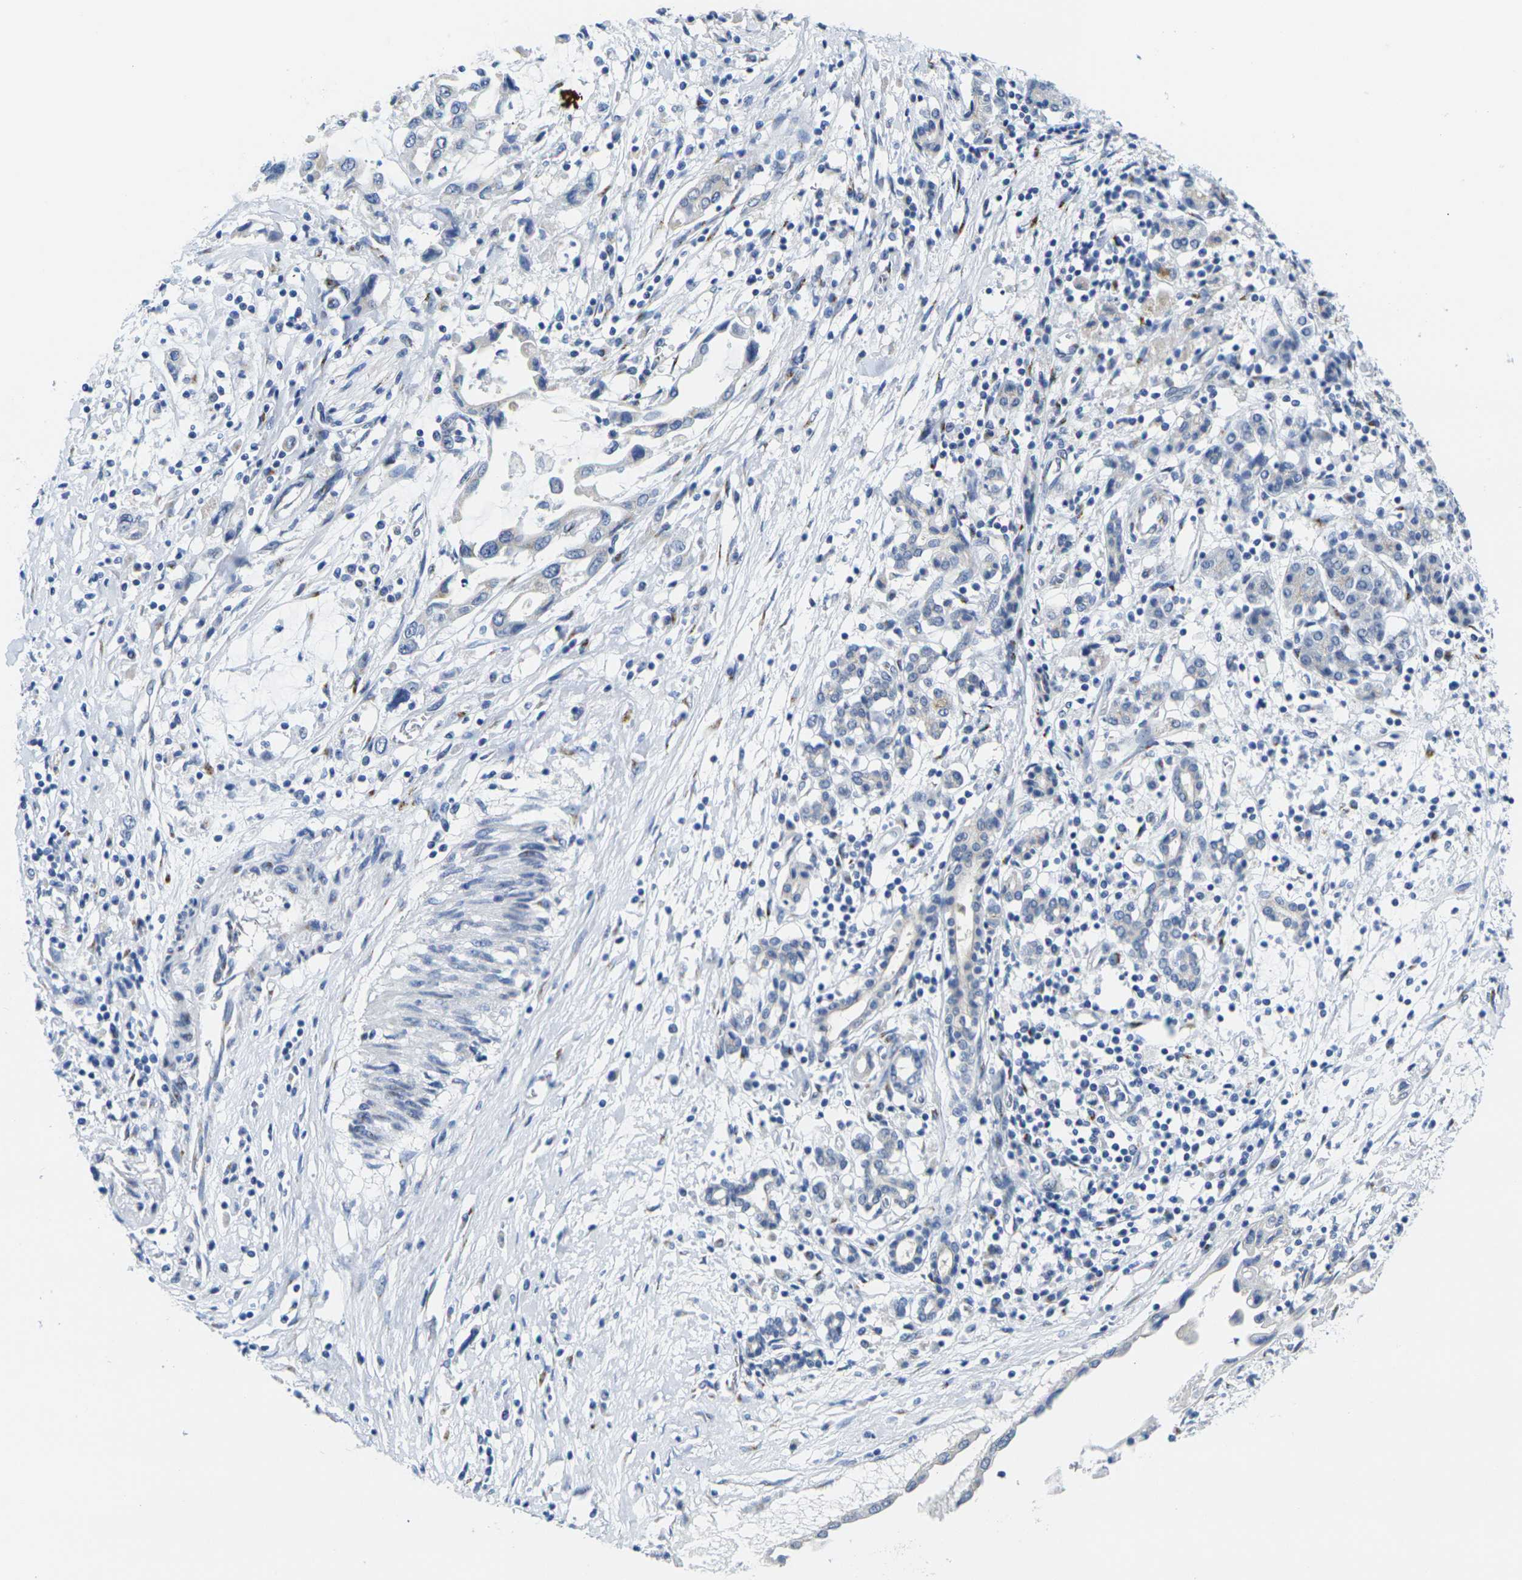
{"staining": {"intensity": "negative", "quantity": "none", "location": "none"}, "tissue": "pancreatic cancer", "cell_type": "Tumor cells", "image_type": "cancer", "snomed": [{"axis": "morphology", "description": "Adenocarcinoma, NOS"}, {"axis": "topography", "description": "Pancreas"}], "caption": "Protein analysis of pancreatic cancer shows no significant positivity in tumor cells.", "gene": "CRK", "patient": {"sex": "female", "age": 57}}